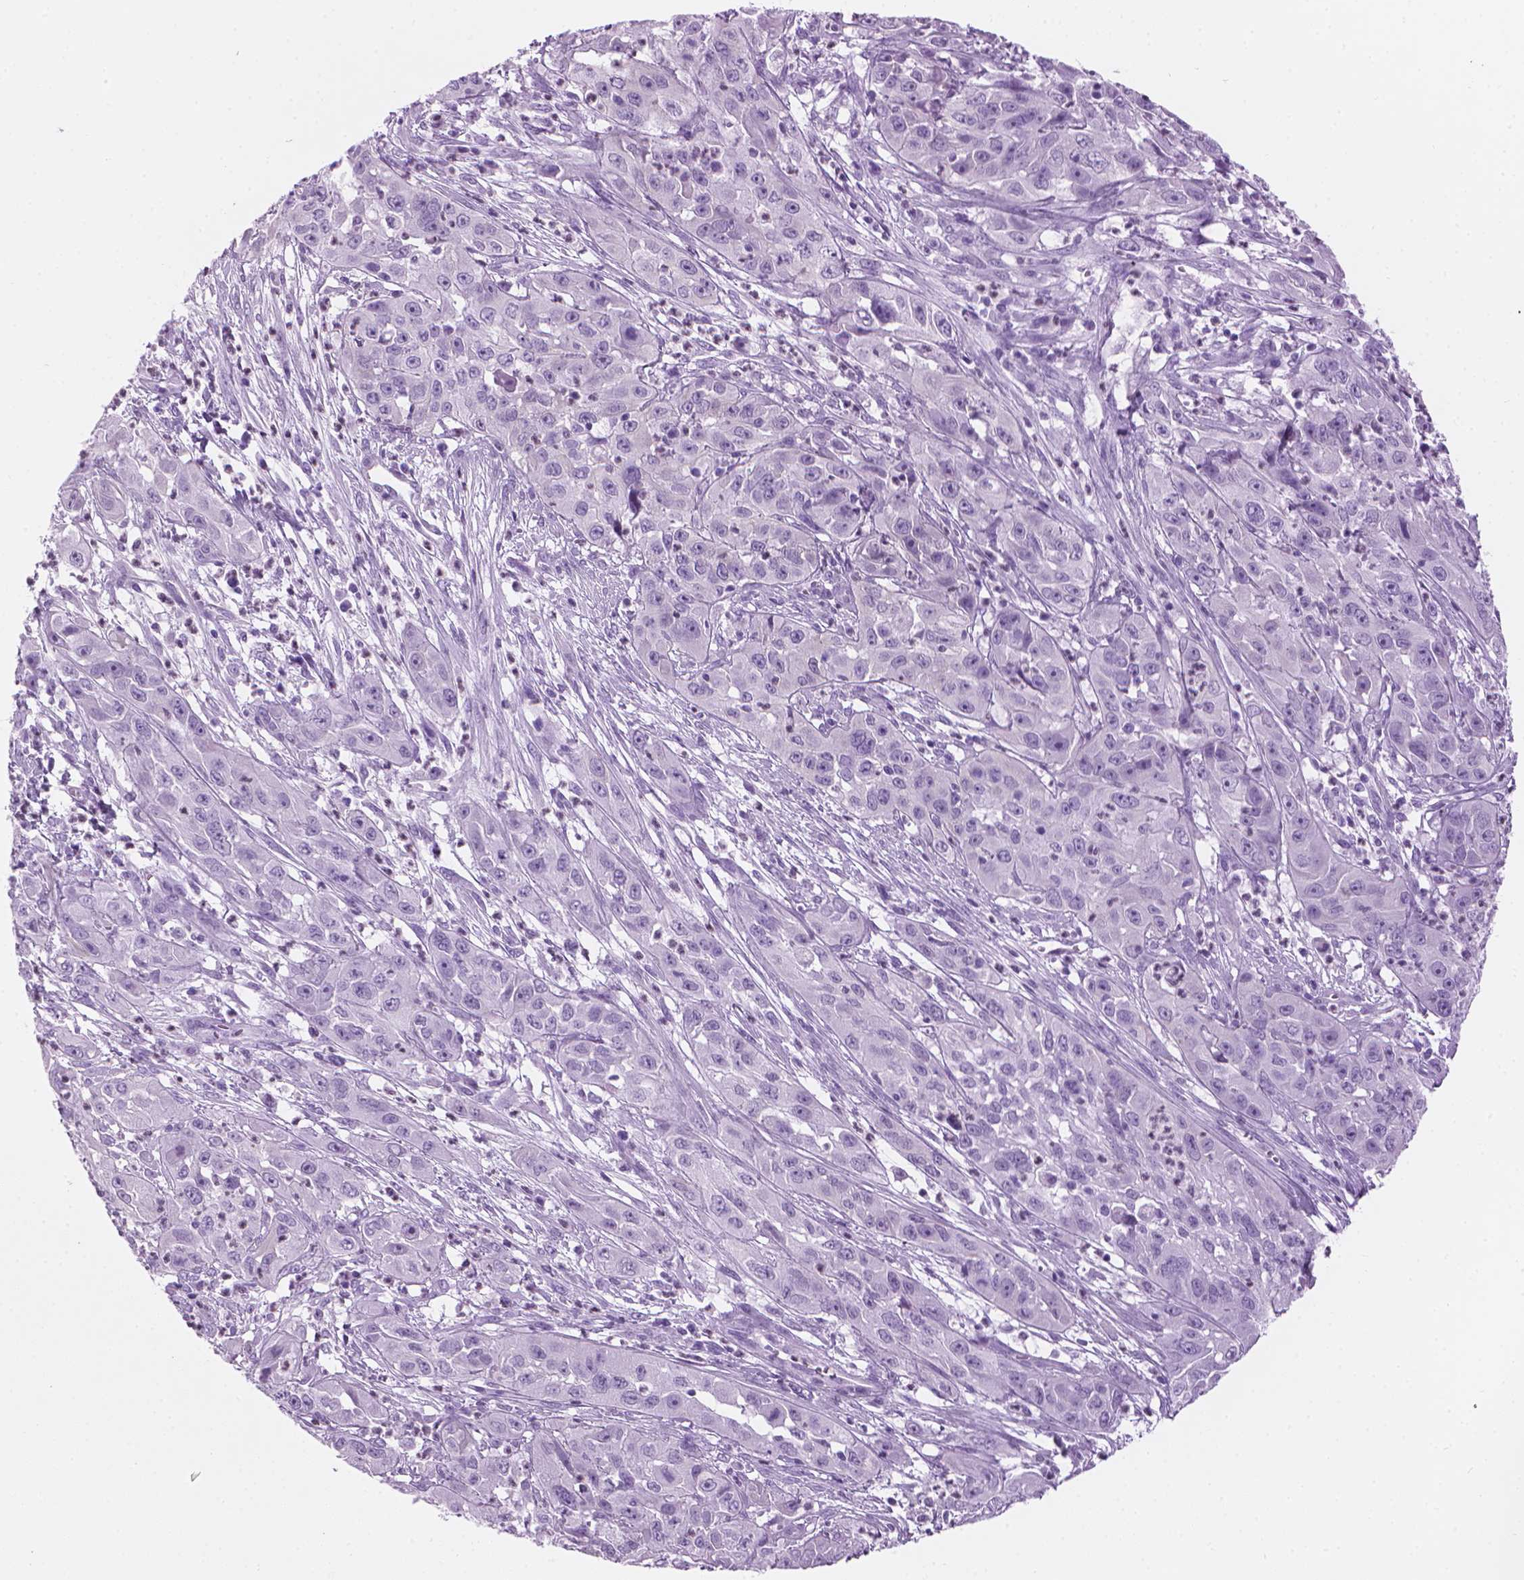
{"staining": {"intensity": "negative", "quantity": "none", "location": "none"}, "tissue": "cervical cancer", "cell_type": "Tumor cells", "image_type": "cancer", "snomed": [{"axis": "morphology", "description": "Squamous cell carcinoma, NOS"}, {"axis": "topography", "description": "Cervix"}], "caption": "Immunohistochemical staining of human cervical squamous cell carcinoma reveals no significant positivity in tumor cells.", "gene": "TTC29", "patient": {"sex": "female", "age": 32}}